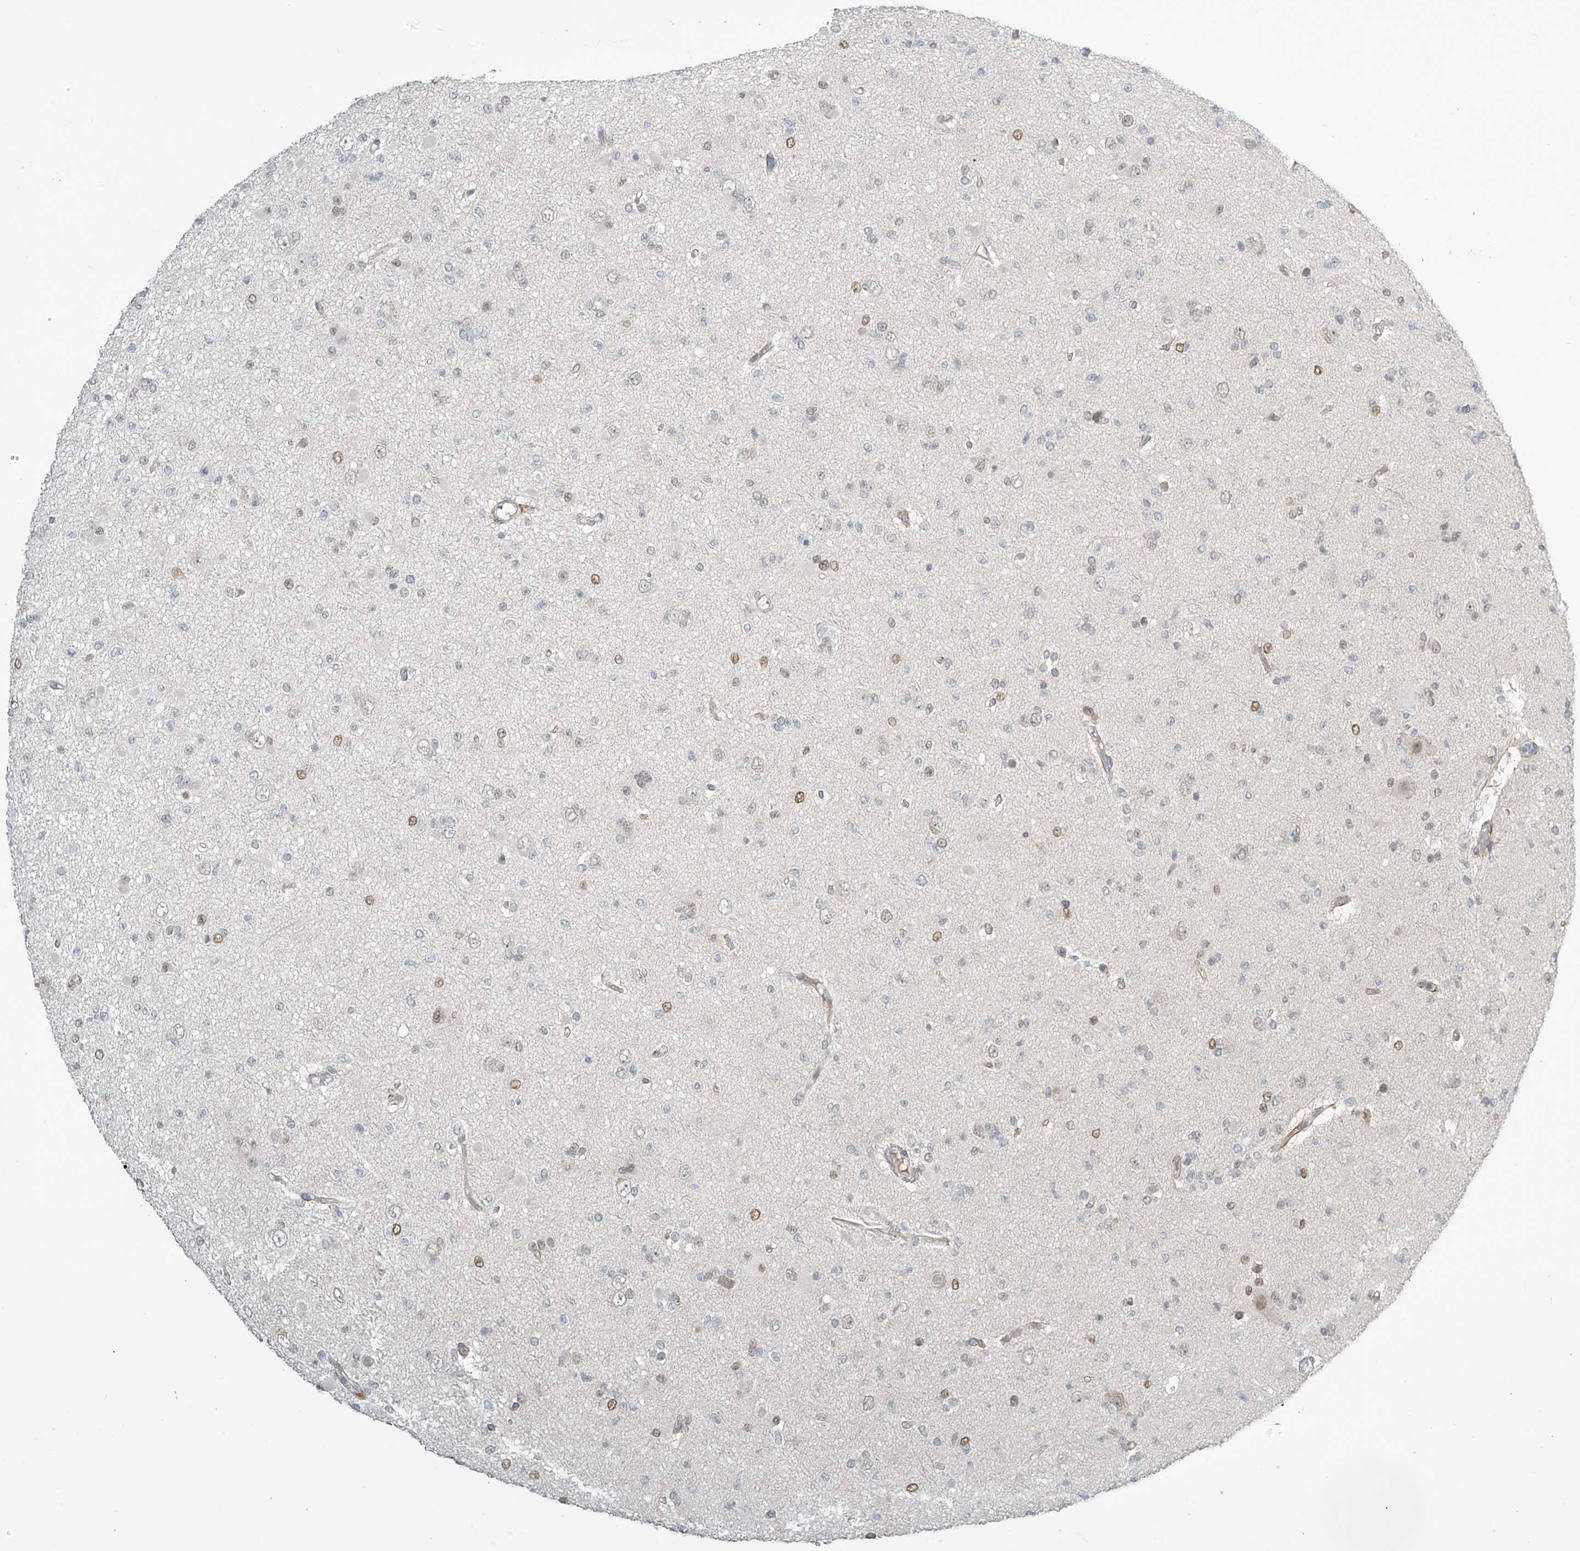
{"staining": {"intensity": "moderate", "quantity": "<25%", "location": "nuclear"}, "tissue": "glioma", "cell_type": "Tumor cells", "image_type": "cancer", "snomed": [{"axis": "morphology", "description": "Glioma, malignant, Low grade"}, {"axis": "topography", "description": "Brain"}], "caption": "Tumor cells exhibit low levels of moderate nuclear staining in about <25% of cells in glioma. (DAB IHC, brown staining for protein, blue staining for nuclei).", "gene": "METAP1D", "patient": {"sex": "female", "age": 22}}